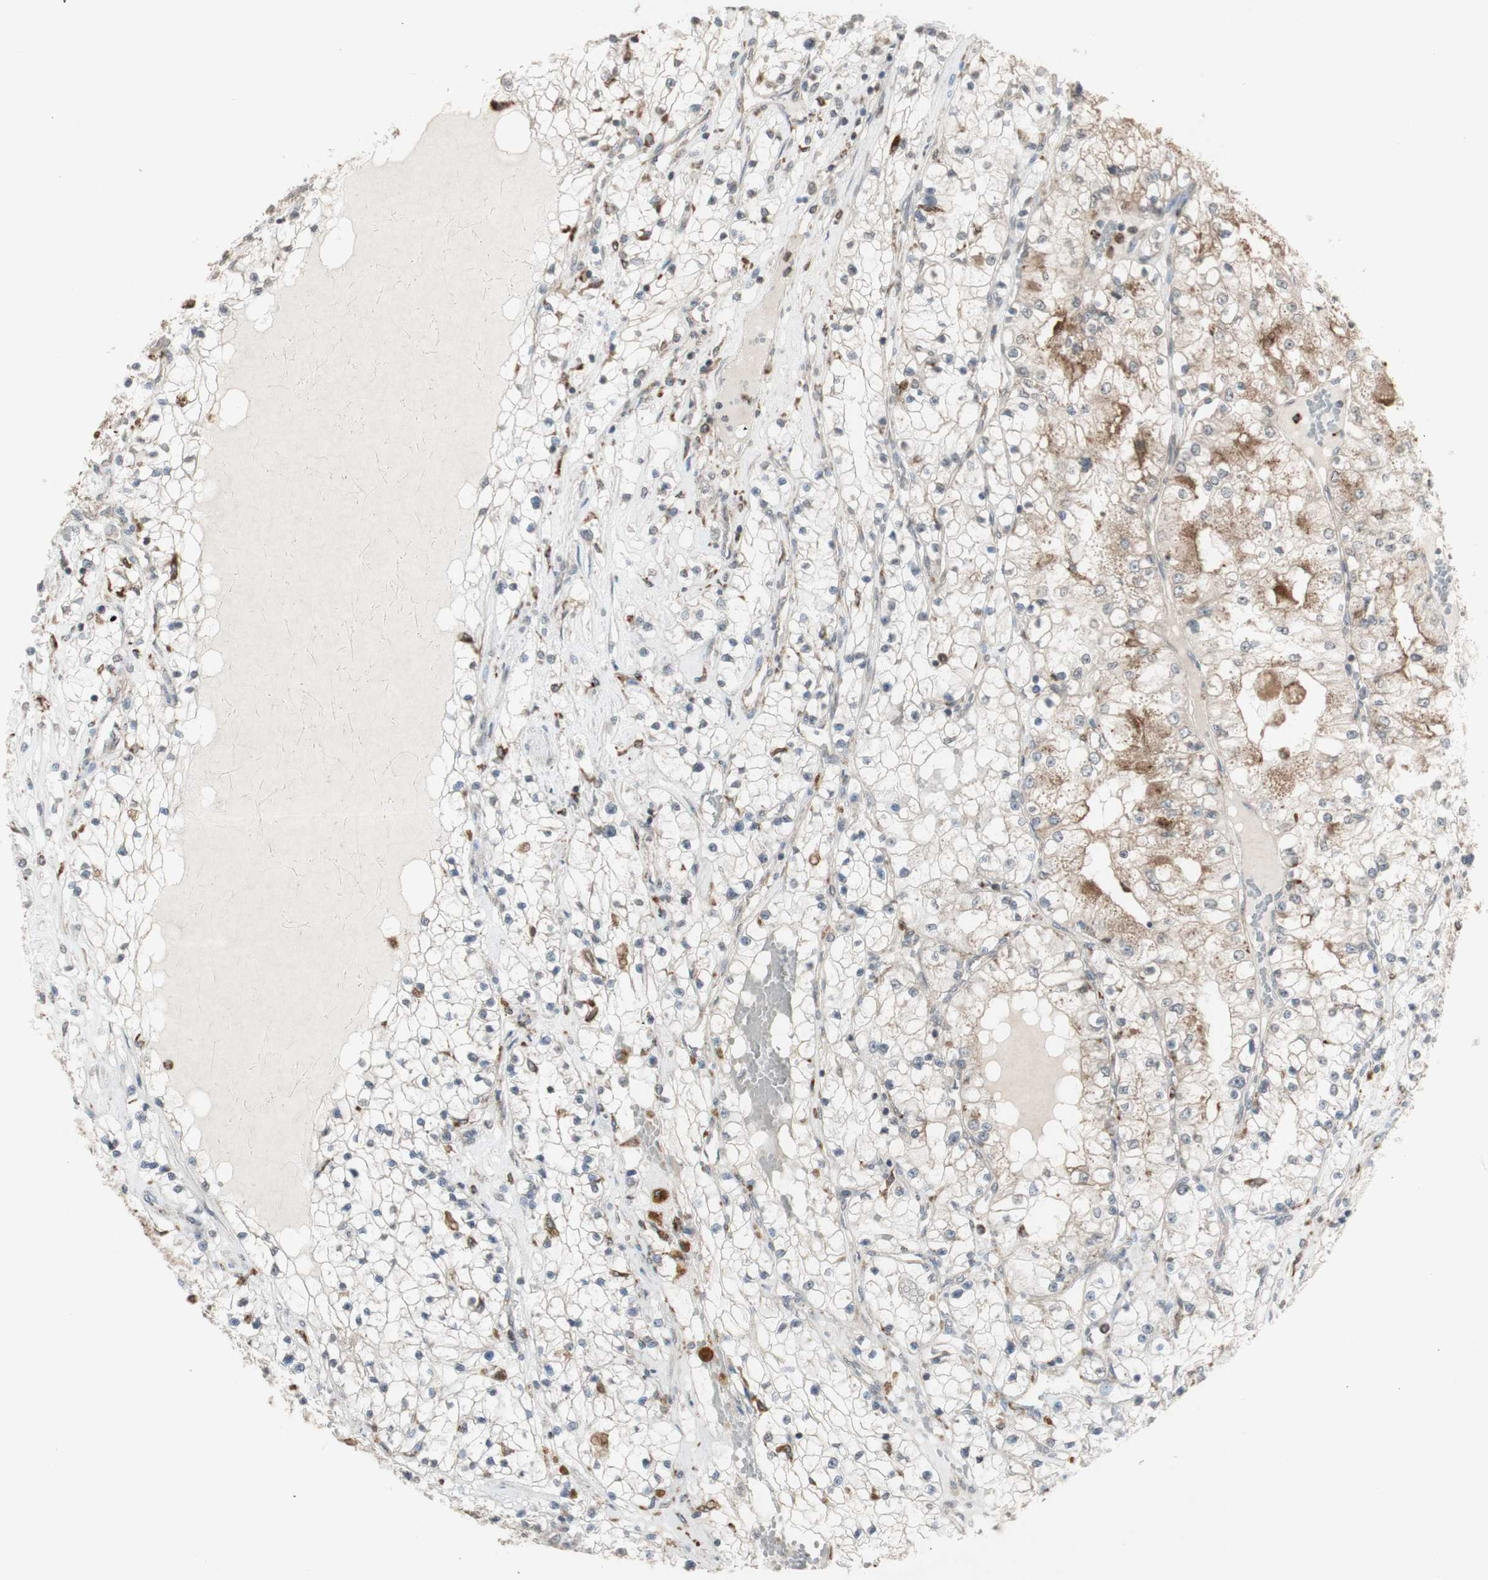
{"staining": {"intensity": "moderate", "quantity": "<25%", "location": "cytoplasmic/membranous"}, "tissue": "renal cancer", "cell_type": "Tumor cells", "image_type": "cancer", "snomed": [{"axis": "morphology", "description": "Adenocarcinoma, NOS"}, {"axis": "topography", "description": "Kidney"}], "caption": "Immunohistochemical staining of human renal adenocarcinoma exhibits moderate cytoplasmic/membranous protein positivity in approximately <25% of tumor cells.", "gene": "ATP6V1E1", "patient": {"sex": "male", "age": 68}}